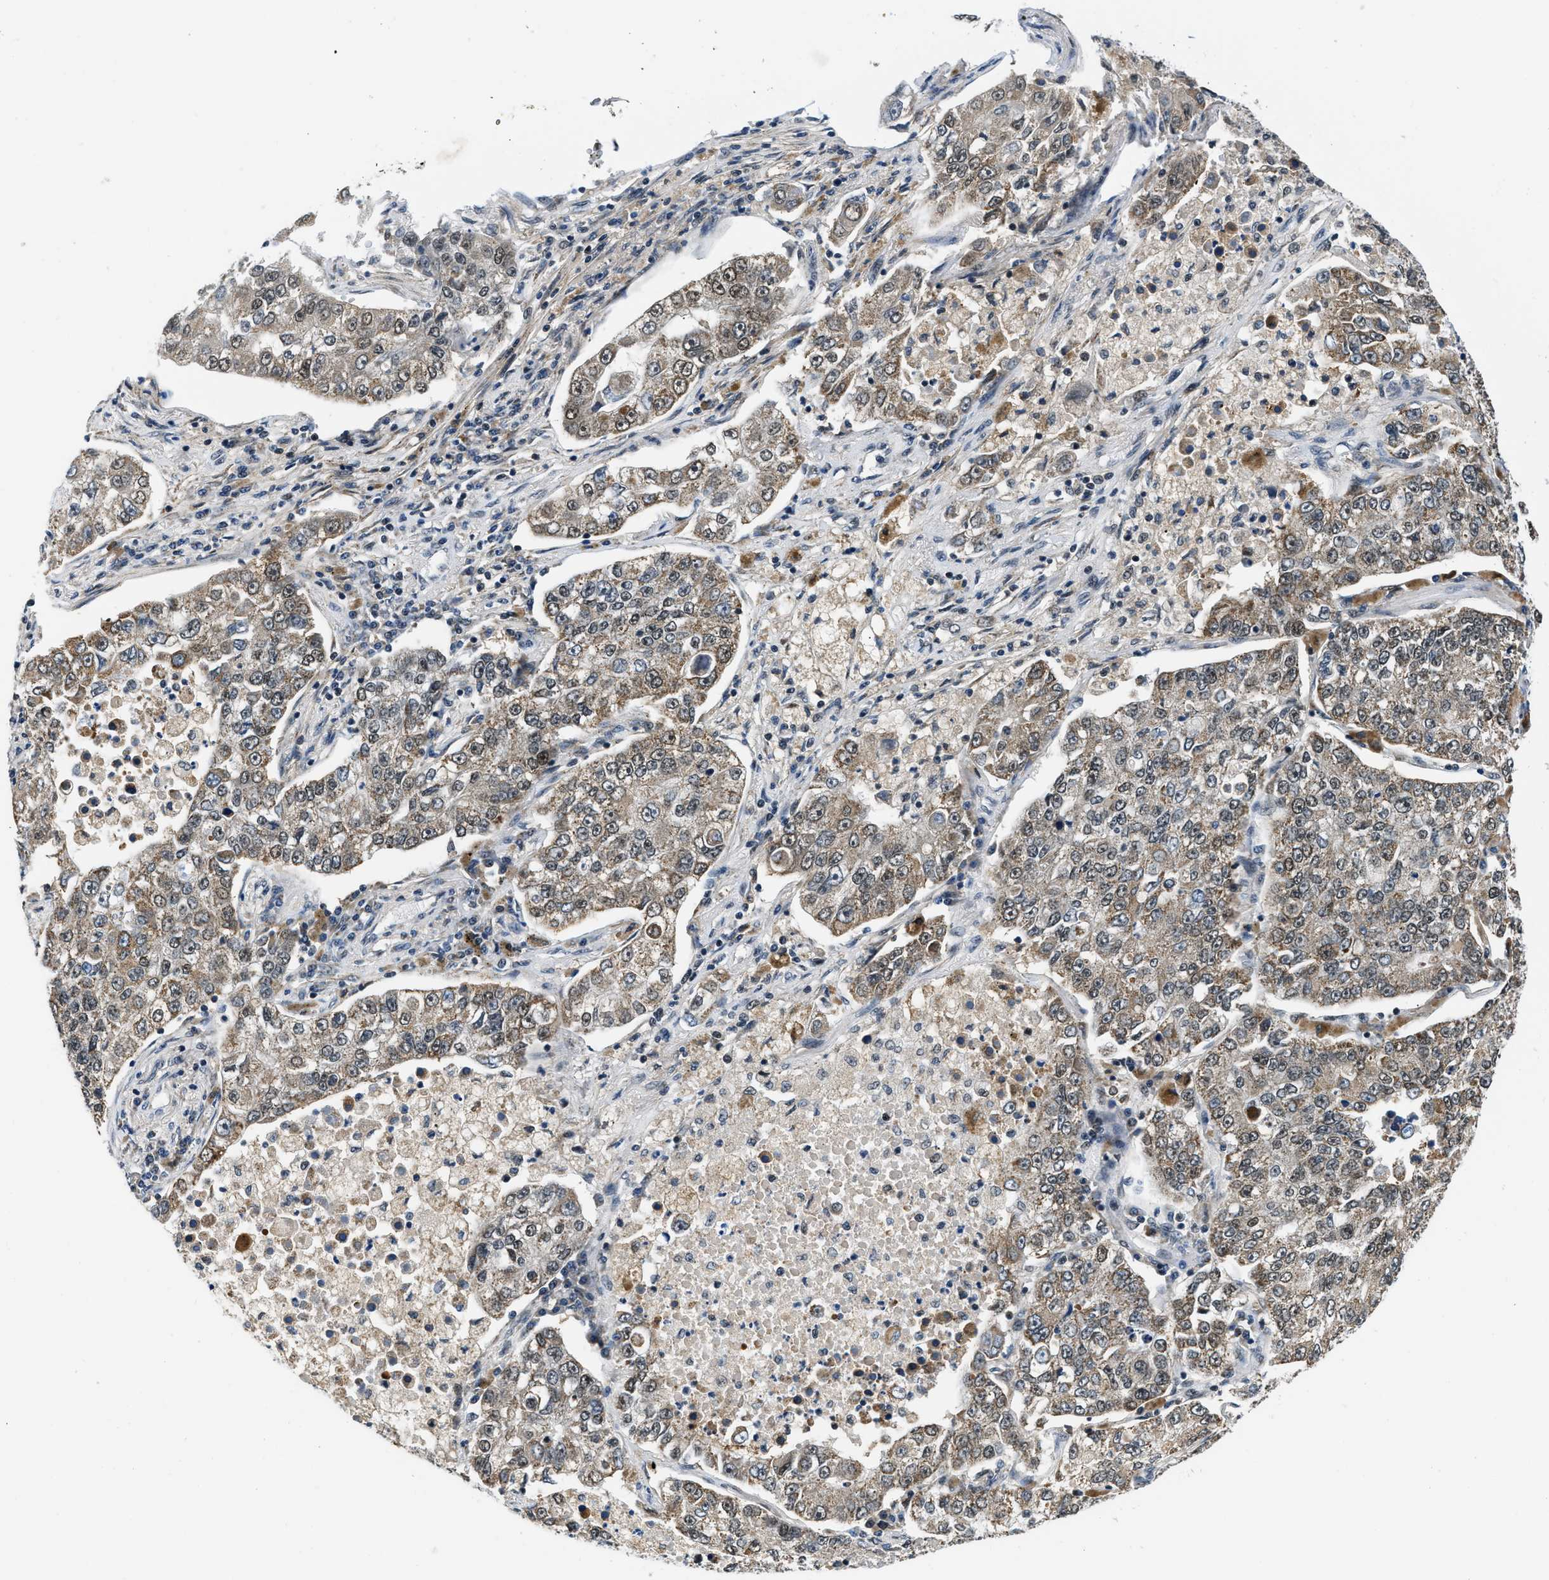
{"staining": {"intensity": "moderate", "quantity": "25%-75%", "location": "nuclear"}, "tissue": "lung cancer", "cell_type": "Tumor cells", "image_type": "cancer", "snomed": [{"axis": "morphology", "description": "Adenocarcinoma, NOS"}, {"axis": "topography", "description": "Lung"}], "caption": "This is an image of immunohistochemistry (IHC) staining of lung cancer (adenocarcinoma), which shows moderate staining in the nuclear of tumor cells.", "gene": "KDM3B", "patient": {"sex": "male", "age": 49}}